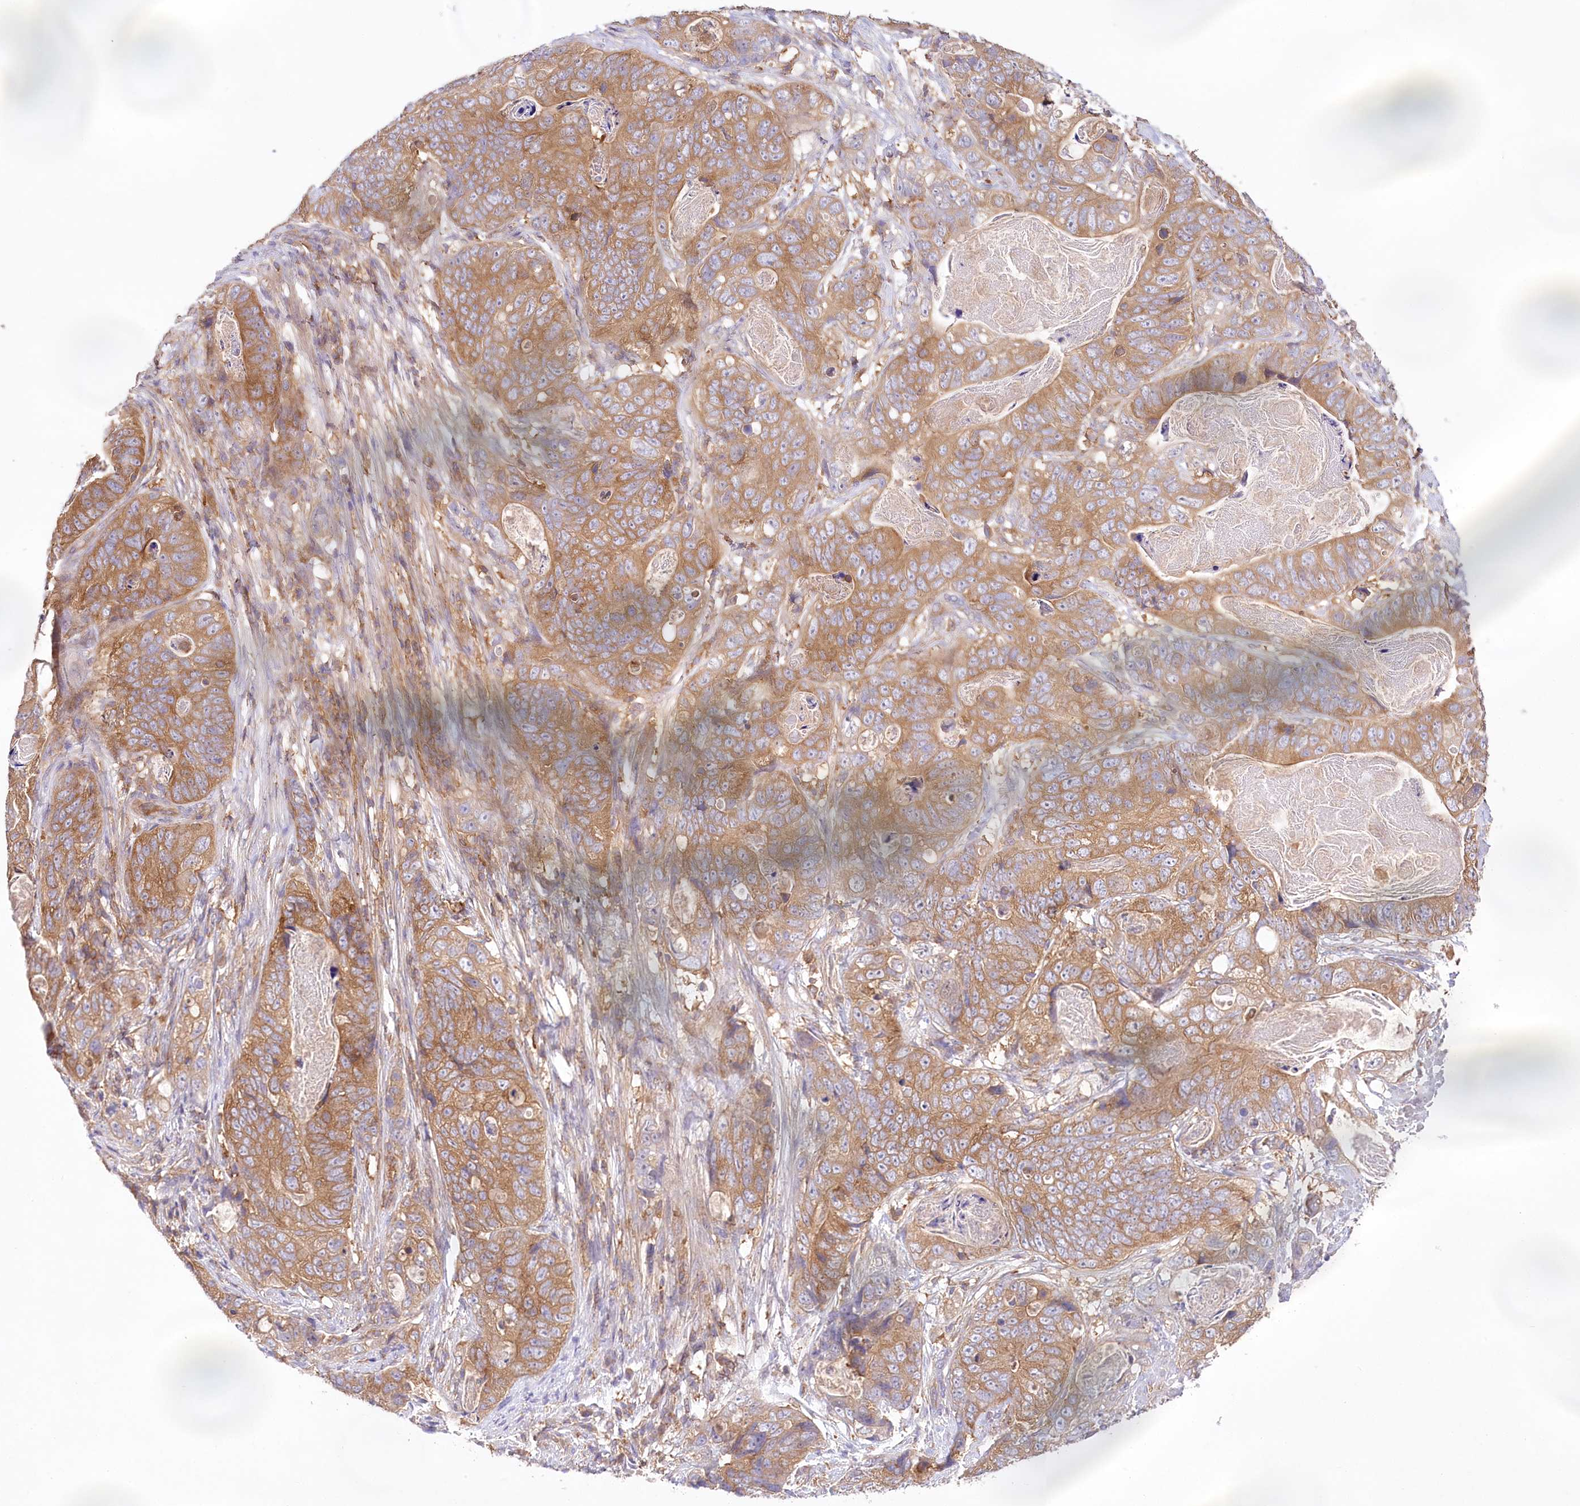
{"staining": {"intensity": "moderate", "quantity": ">75%", "location": "cytoplasmic/membranous"}, "tissue": "stomach cancer", "cell_type": "Tumor cells", "image_type": "cancer", "snomed": [{"axis": "morphology", "description": "Normal tissue, NOS"}, {"axis": "morphology", "description": "Adenocarcinoma, NOS"}, {"axis": "topography", "description": "Stomach"}], "caption": "High-magnification brightfield microscopy of stomach cancer (adenocarcinoma) stained with DAB (3,3'-diaminobenzidine) (brown) and counterstained with hematoxylin (blue). tumor cells exhibit moderate cytoplasmic/membranous staining is present in about>75% of cells.", "gene": "ABRAXAS2", "patient": {"sex": "female", "age": 89}}